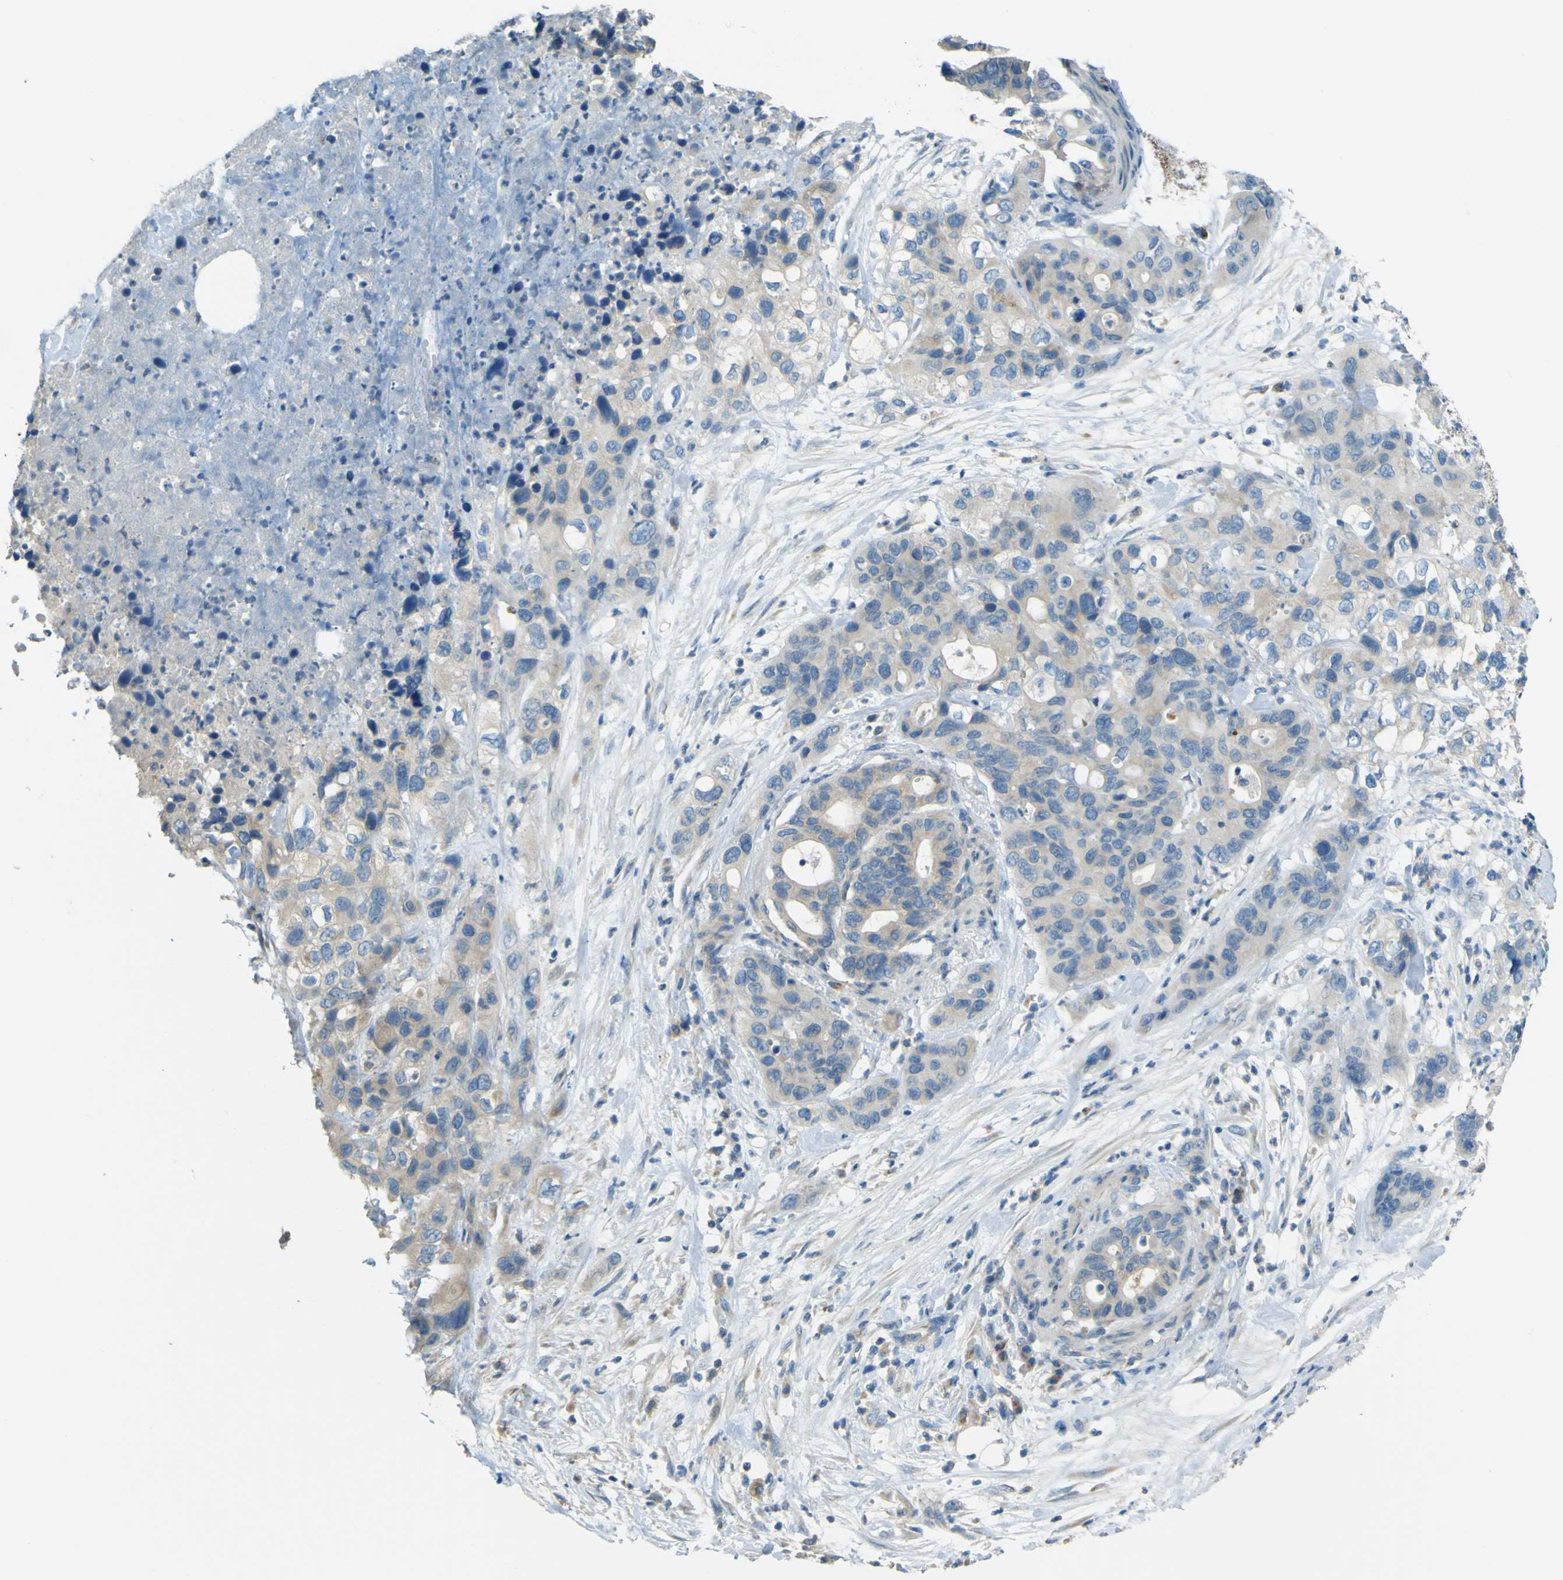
{"staining": {"intensity": "negative", "quantity": "none", "location": "none"}, "tissue": "pancreatic cancer", "cell_type": "Tumor cells", "image_type": "cancer", "snomed": [{"axis": "morphology", "description": "Adenocarcinoma, NOS"}, {"axis": "topography", "description": "Pancreas"}], "caption": "Tumor cells show no significant protein positivity in pancreatic cancer.", "gene": "FKTN", "patient": {"sex": "female", "age": 71}}